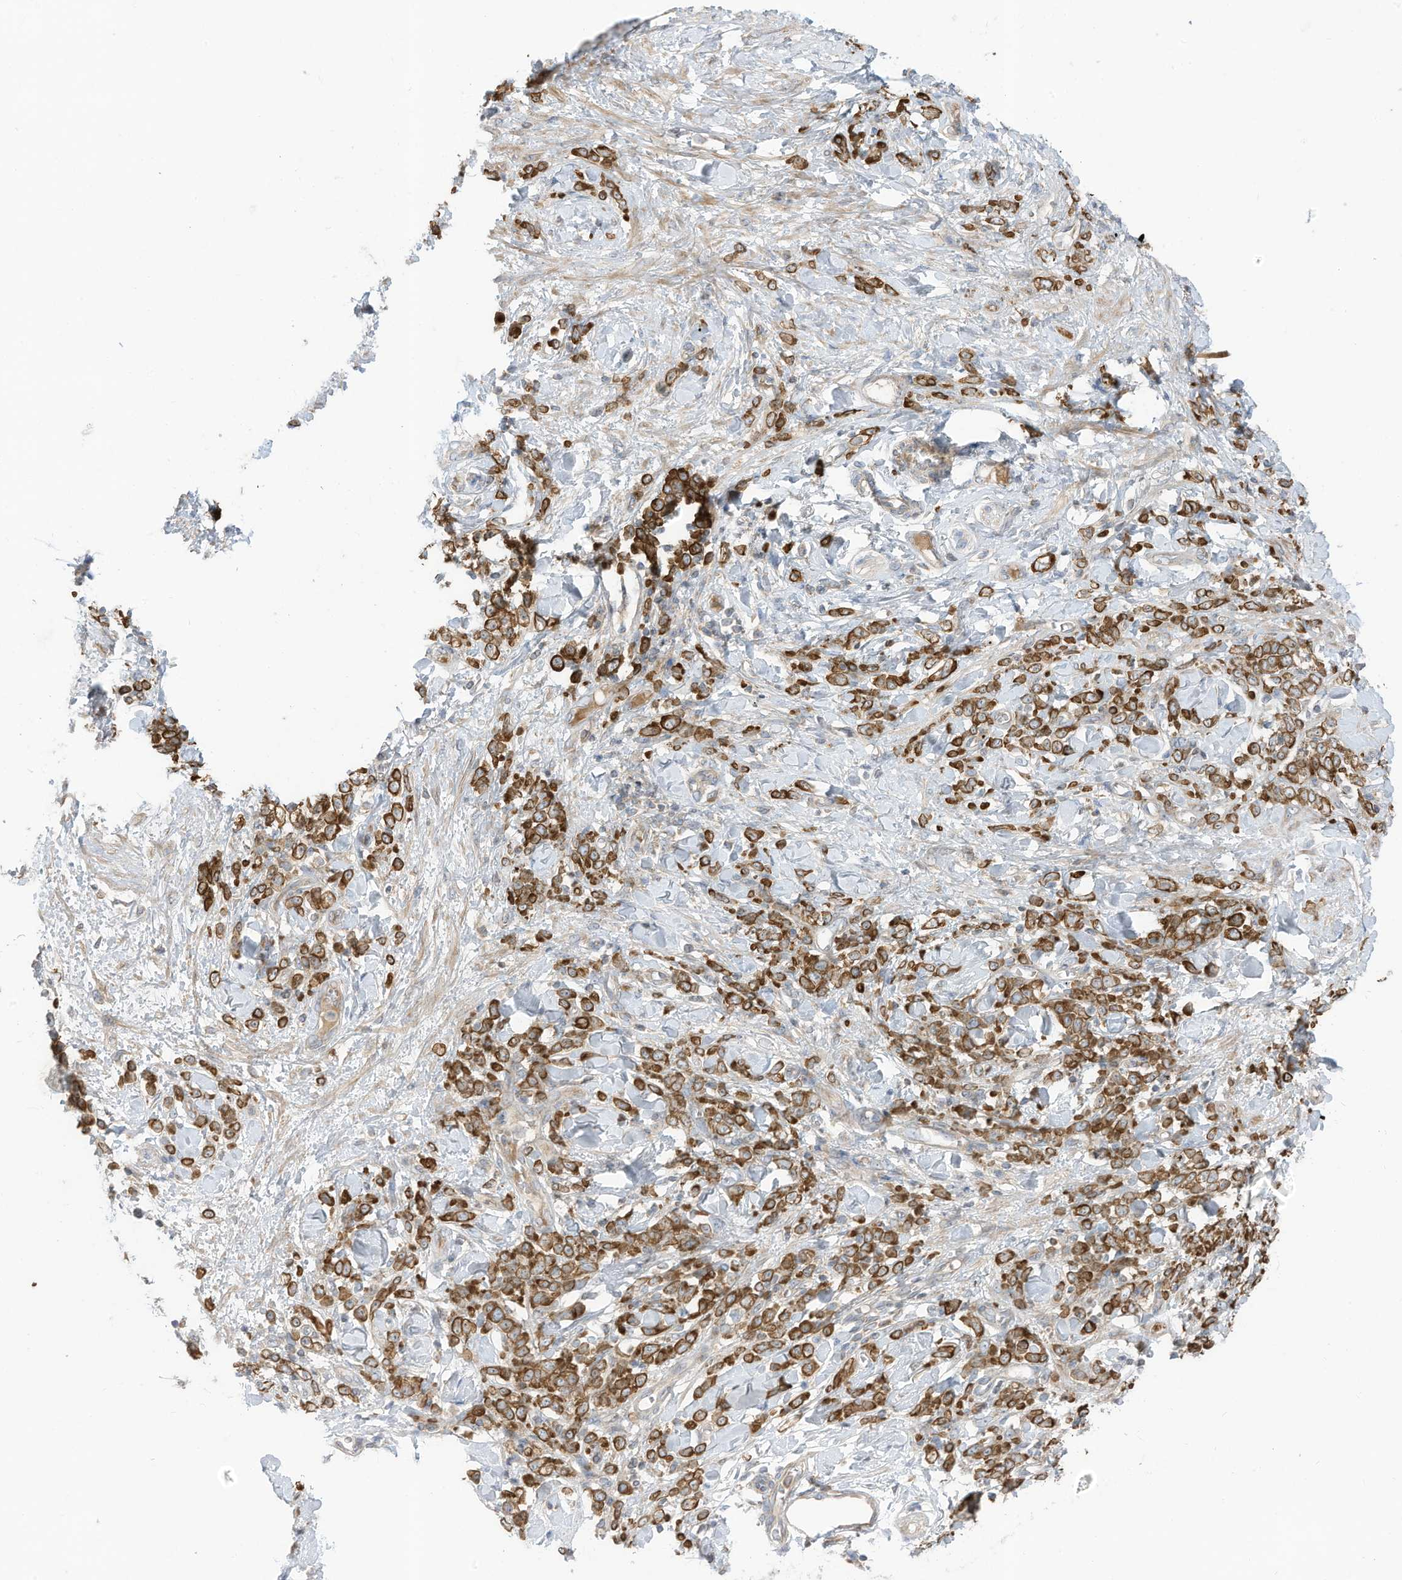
{"staining": {"intensity": "strong", "quantity": ">75%", "location": "cytoplasmic/membranous"}, "tissue": "stomach cancer", "cell_type": "Tumor cells", "image_type": "cancer", "snomed": [{"axis": "morphology", "description": "Normal tissue, NOS"}, {"axis": "morphology", "description": "Adenocarcinoma, NOS"}, {"axis": "topography", "description": "Stomach"}], "caption": "The micrograph exhibits immunohistochemical staining of adenocarcinoma (stomach). There is strong cytoplasmic/membranous expression is identified in approximately >75% of tumor cells. The staining is performed using DAB brown chromogen to label protein expression. The nuclei are counter-stained blue using hematoxylin.", "gene": "CGAS", "patient": {"sex": "male", "age": 82}}